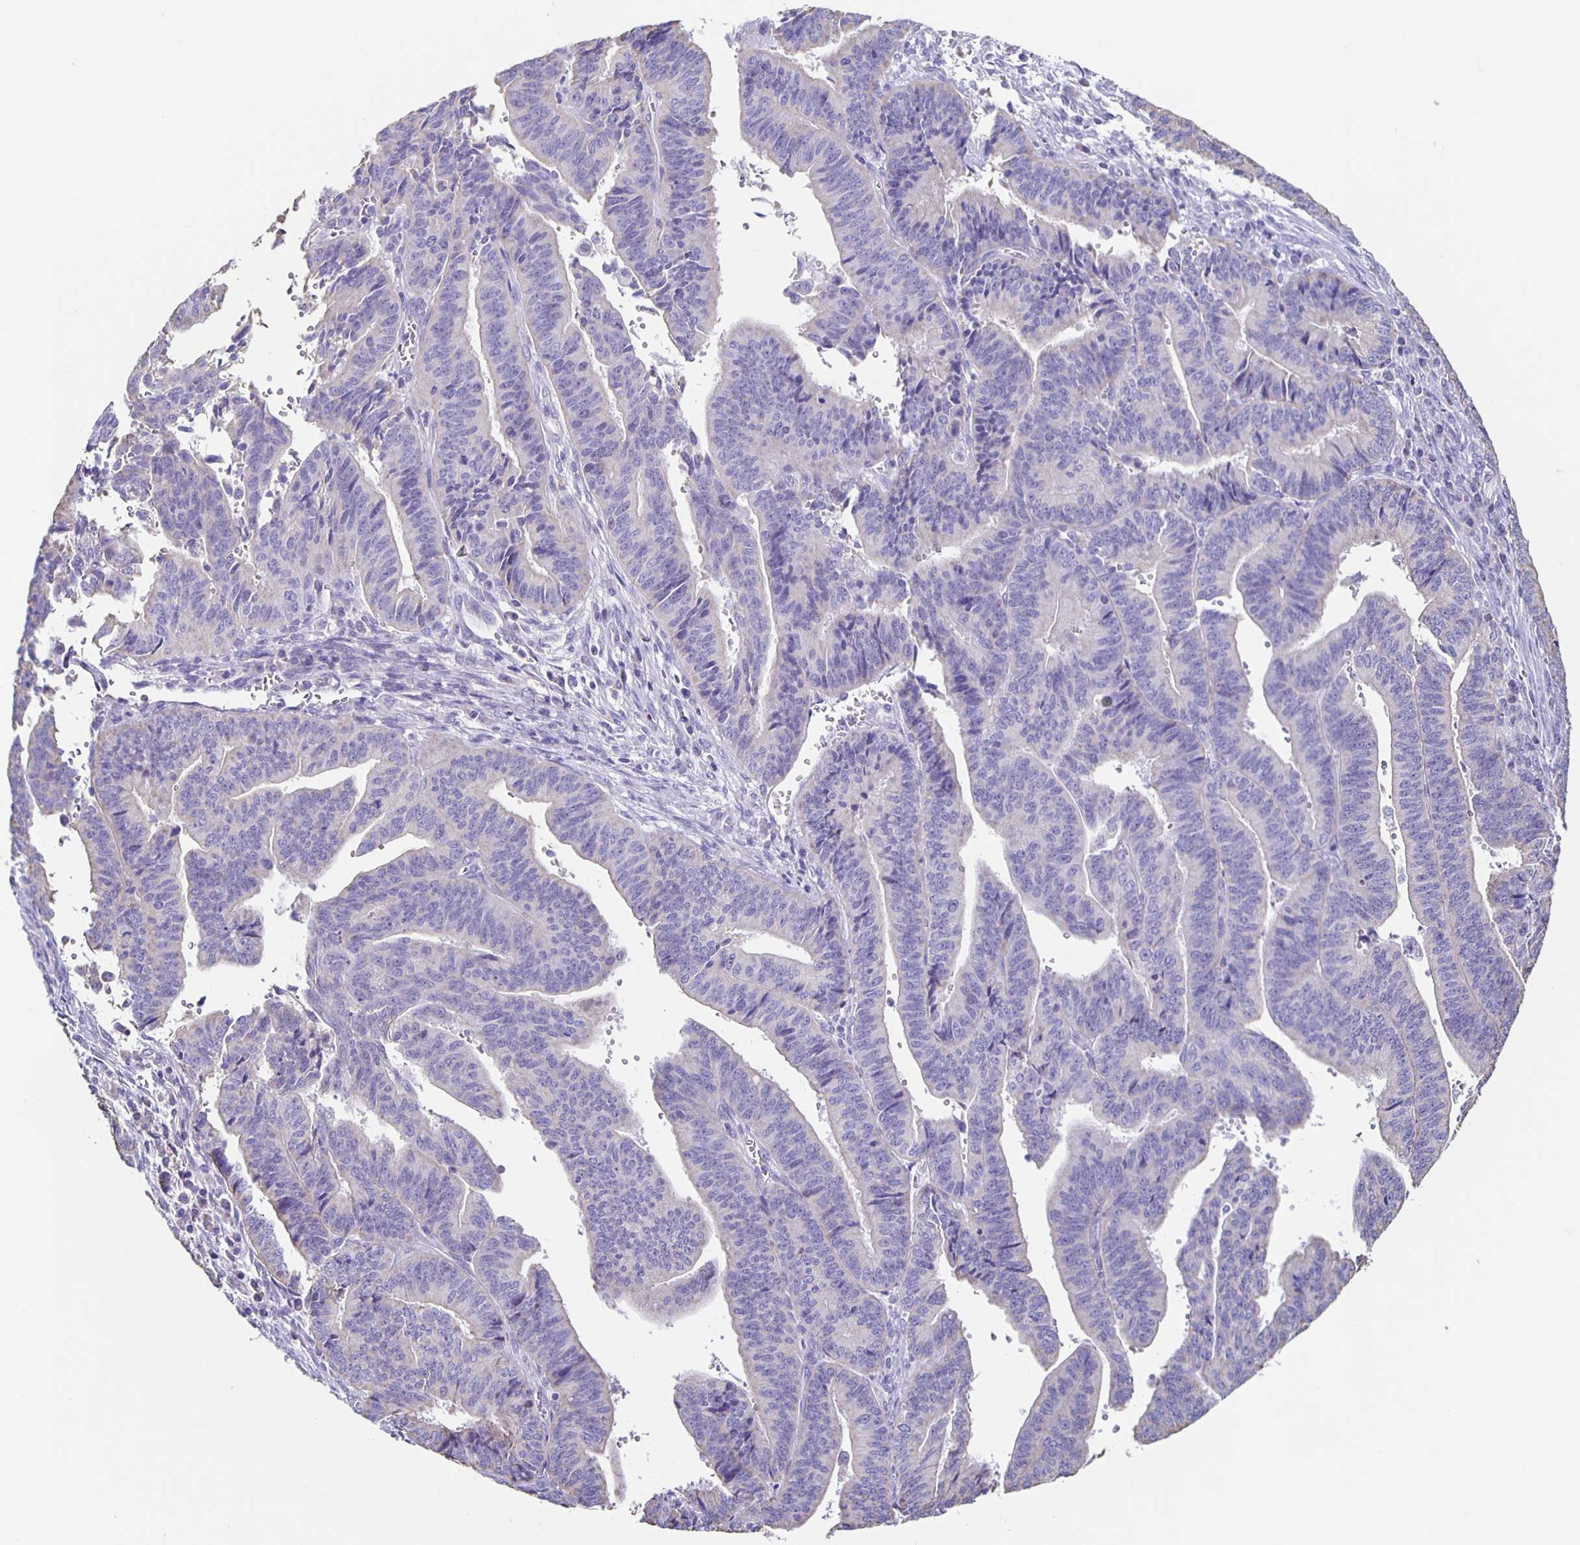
{"staining": {"intensity": "negative", "quantity": "none", "location": "none"}, "tissue": "endometrial cancer", "cell_type": "Tumor cells", "image_type": "cancer", "snomed": [{"axis": "morphology", "description": "Adenocarcinoma, NOS"}, {"axis": "topography", "description": "Endometrium"}], "caption": "Photomicrograph shows no significant protein positivity in tumor cells of endometrial cancer. The staining was performed using DAB to visualize the protein expression in brown, while the nuclei were stained in blue with hematoxylin (Magnification: 20x).", "gene": "TPPP", "patient": {"sex": "female", "age": 65}}